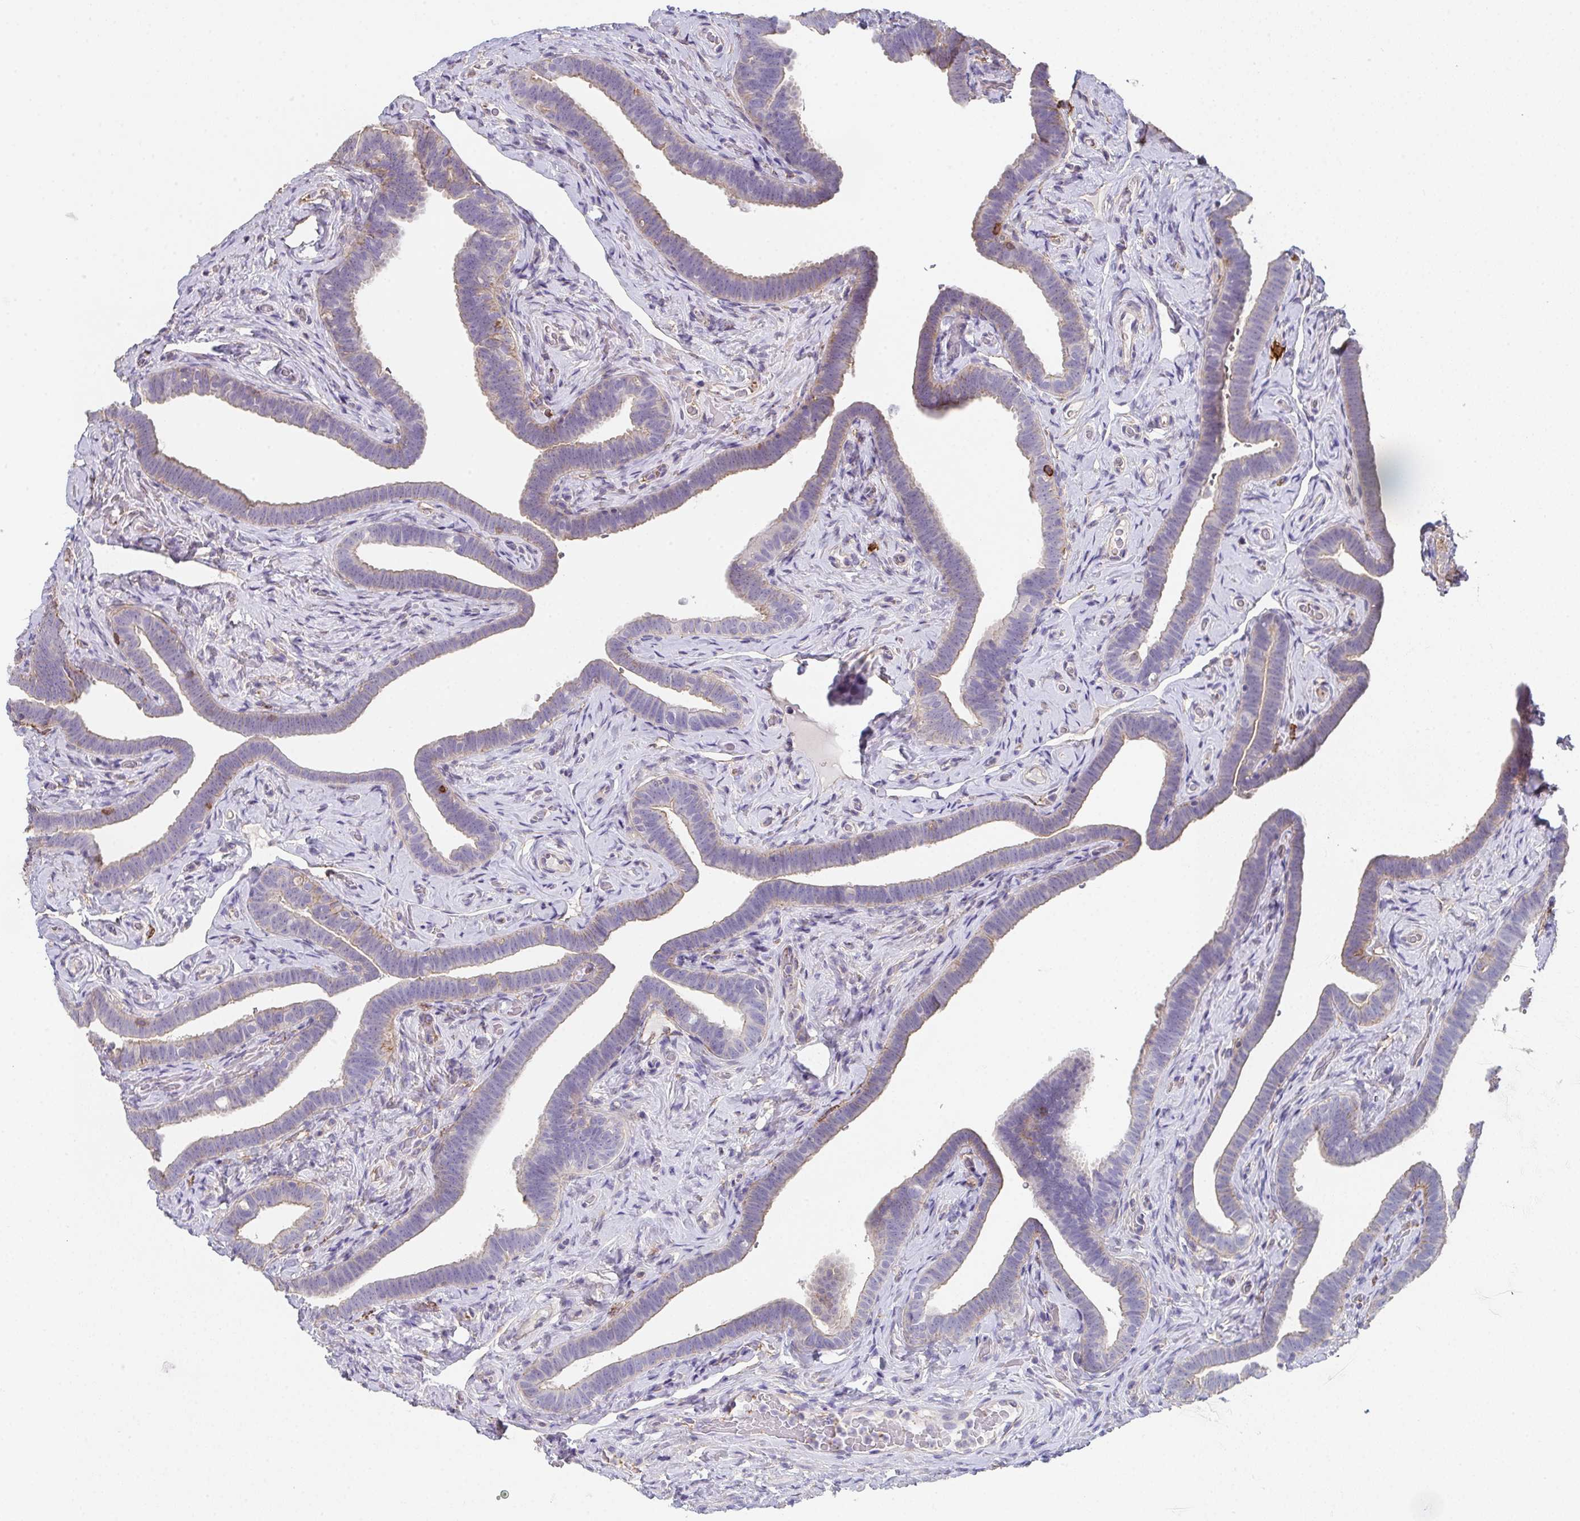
{"staining": {"intensity": "weak", "quantity": "<25%", "location": "cytoplasmic/membranous"}, "tissue": "fallopian tube", "cell_type": "Glandular cells", "image_type": "normal", "snomed": [{"axis": "morphology", "description": "Normal tissue, NOS"}, {"axis": "topography", "description": "Fallopian tube"}], "caption": "An immunohistochemistry micrograph of unremarkable fallopian tube is shown. There is no staining in glandular cells of fallopian tube.", "gene": "DBN1", "patient": {"sex": "female", "age": 69}}